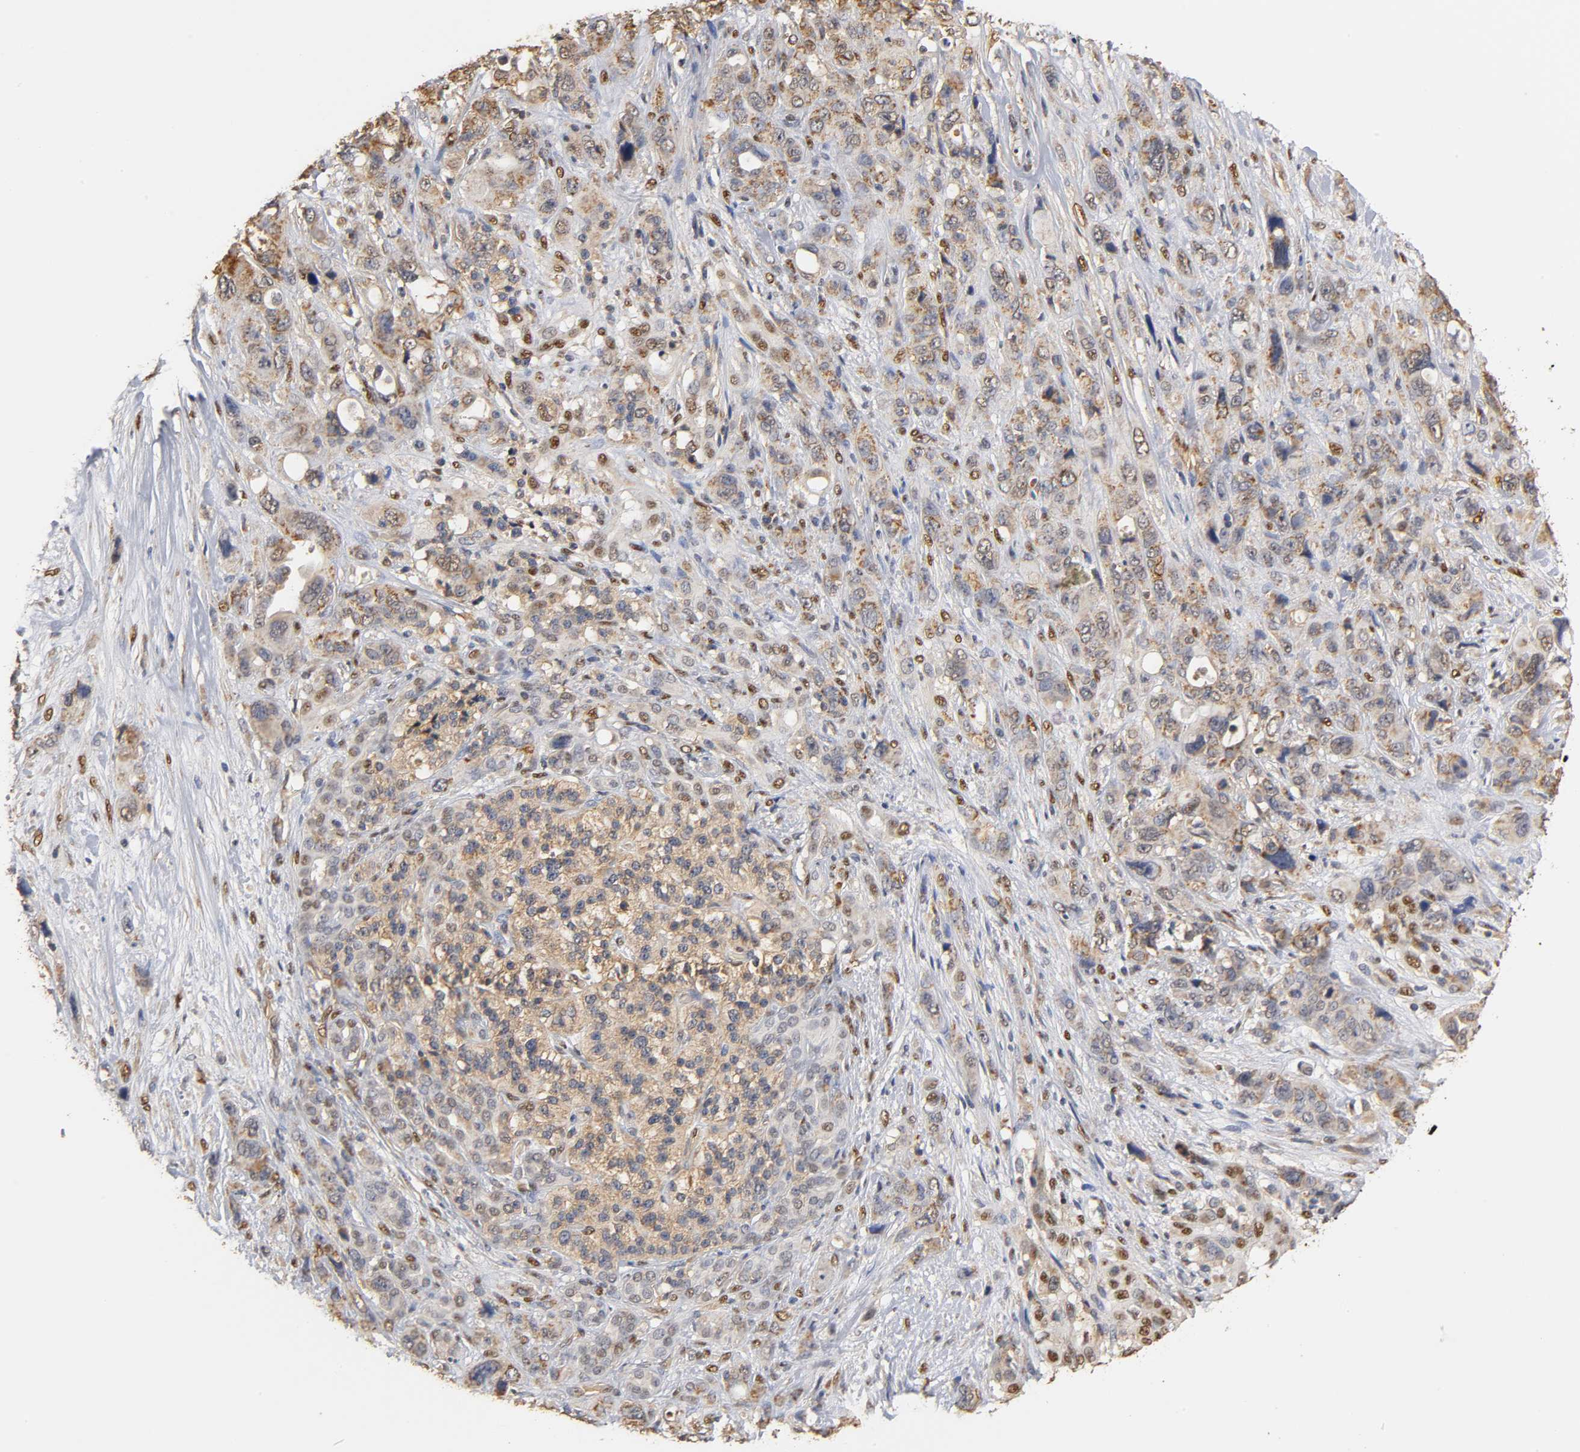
{"staining": {"intensity": "strong", "quantity": ">75%", "location": "cytoplasmic/membranous"}, "tissue": "pancreatic cancer", "cell_type": "Tumor cells", "image_type": "cancer", "snomed": [{"axis": "morphology", "description": "Adenocarcinoma, NOS"}, {"axis": "topography", "description": "Pancreas"}], "caption": "Pancreatic cancer stained with a brown dye shows strong cytoplasmic/membranous positive positivity in approximately >75% of tumor cells.", "gene": "PKN1", "patient": {"sex": "male", "age": 46}}